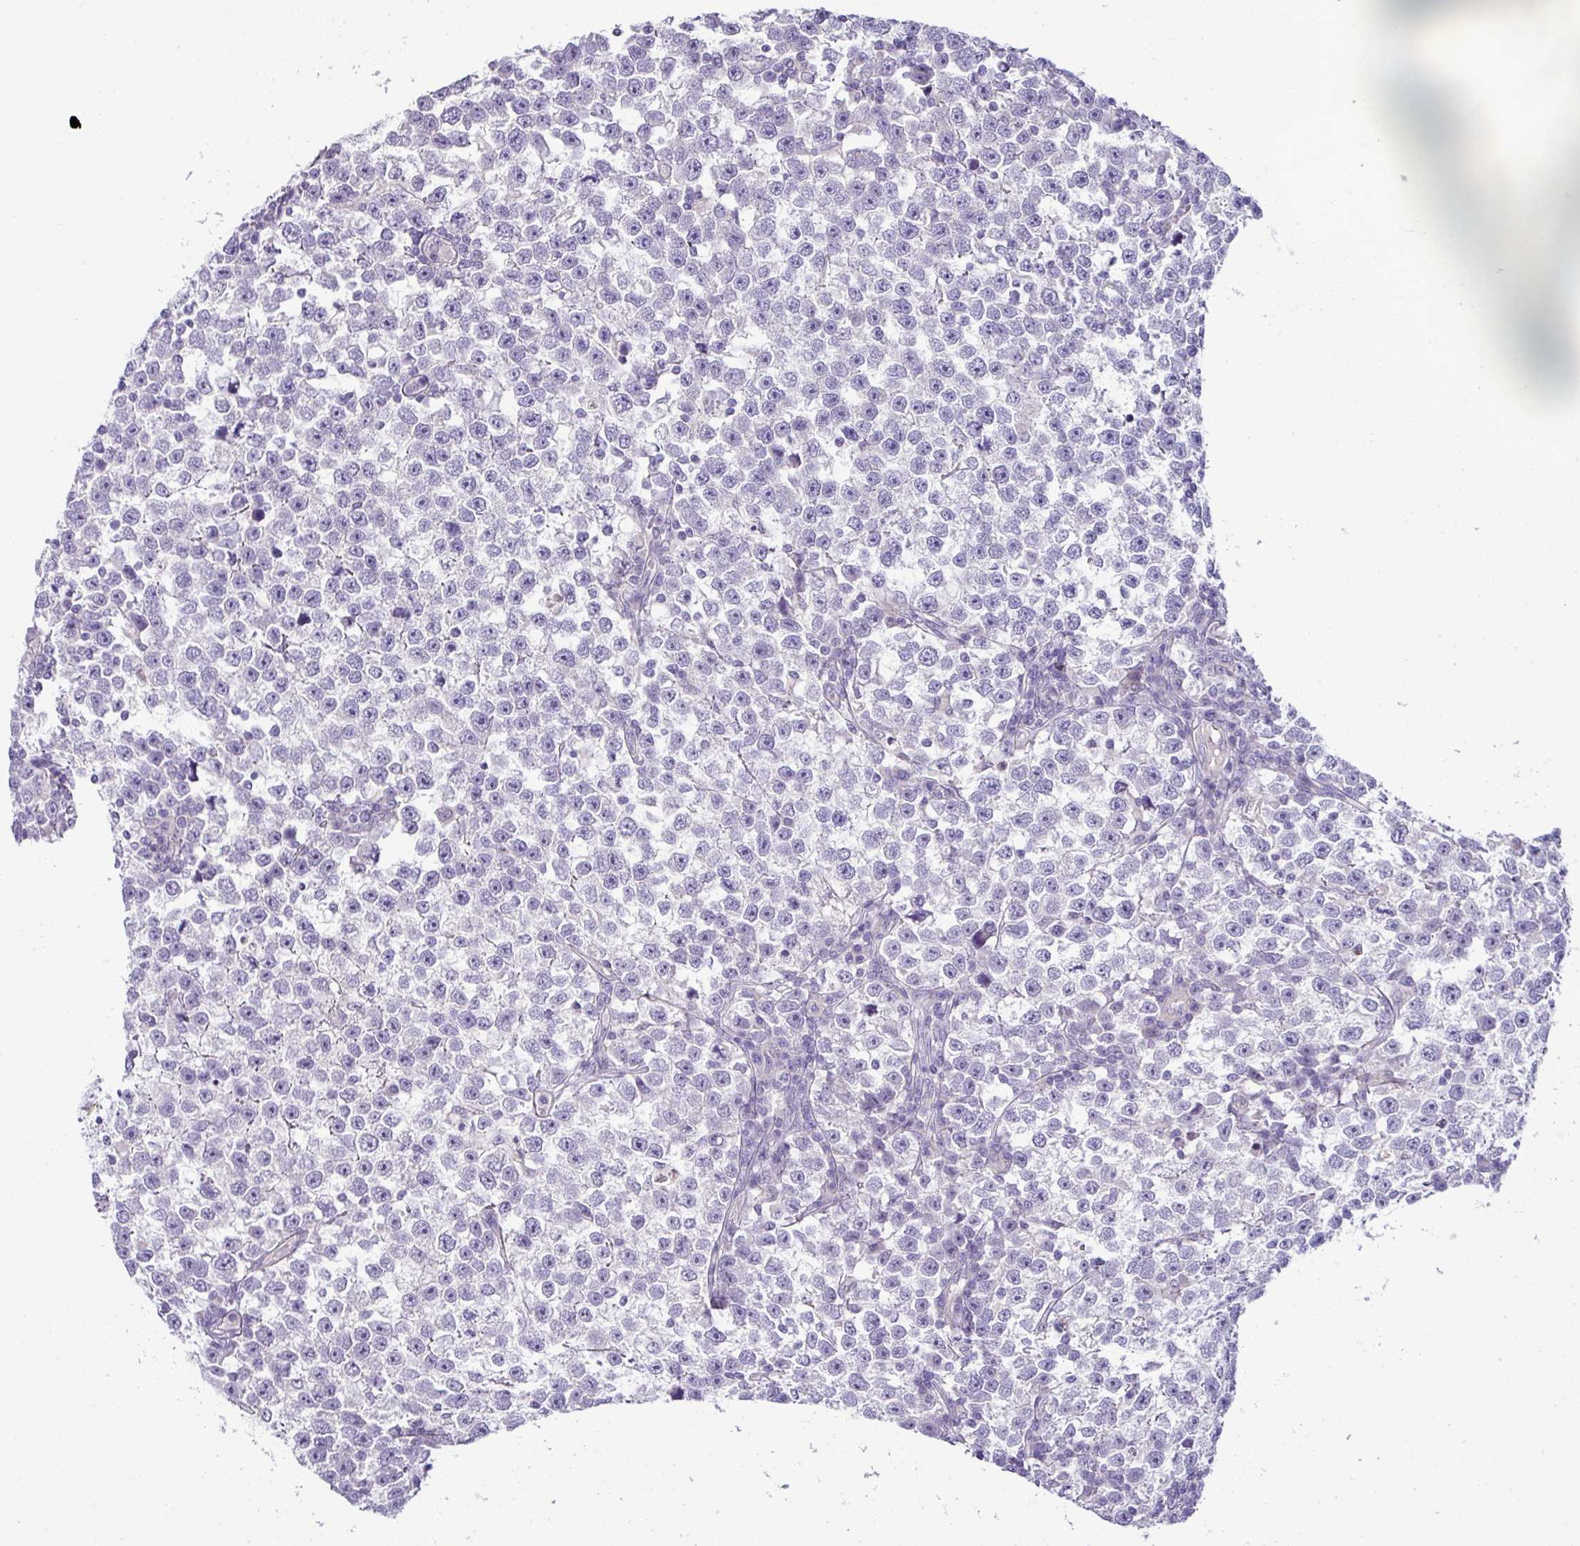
{"staining": {"intensity": "negative", "quantity": "none", "location": "none"}, "tissue": "testis cancer", "cell_type": "Tumor cells", "image_type": "cancer", "snomed": [{"axis": "morphology", "description": "Normal tissue, NOS"}, {"axis": "morphology", "description": "Seminoma, NOS"}, {"axis": "topography", "description": "Testis"}], "caption": "Tumor cells are negative for protein expression in human testis cancer (seminoma). Nuclei are stained in blue.", "gene": "HBEGF", "patient": {"sex": "male", "age": 43}}